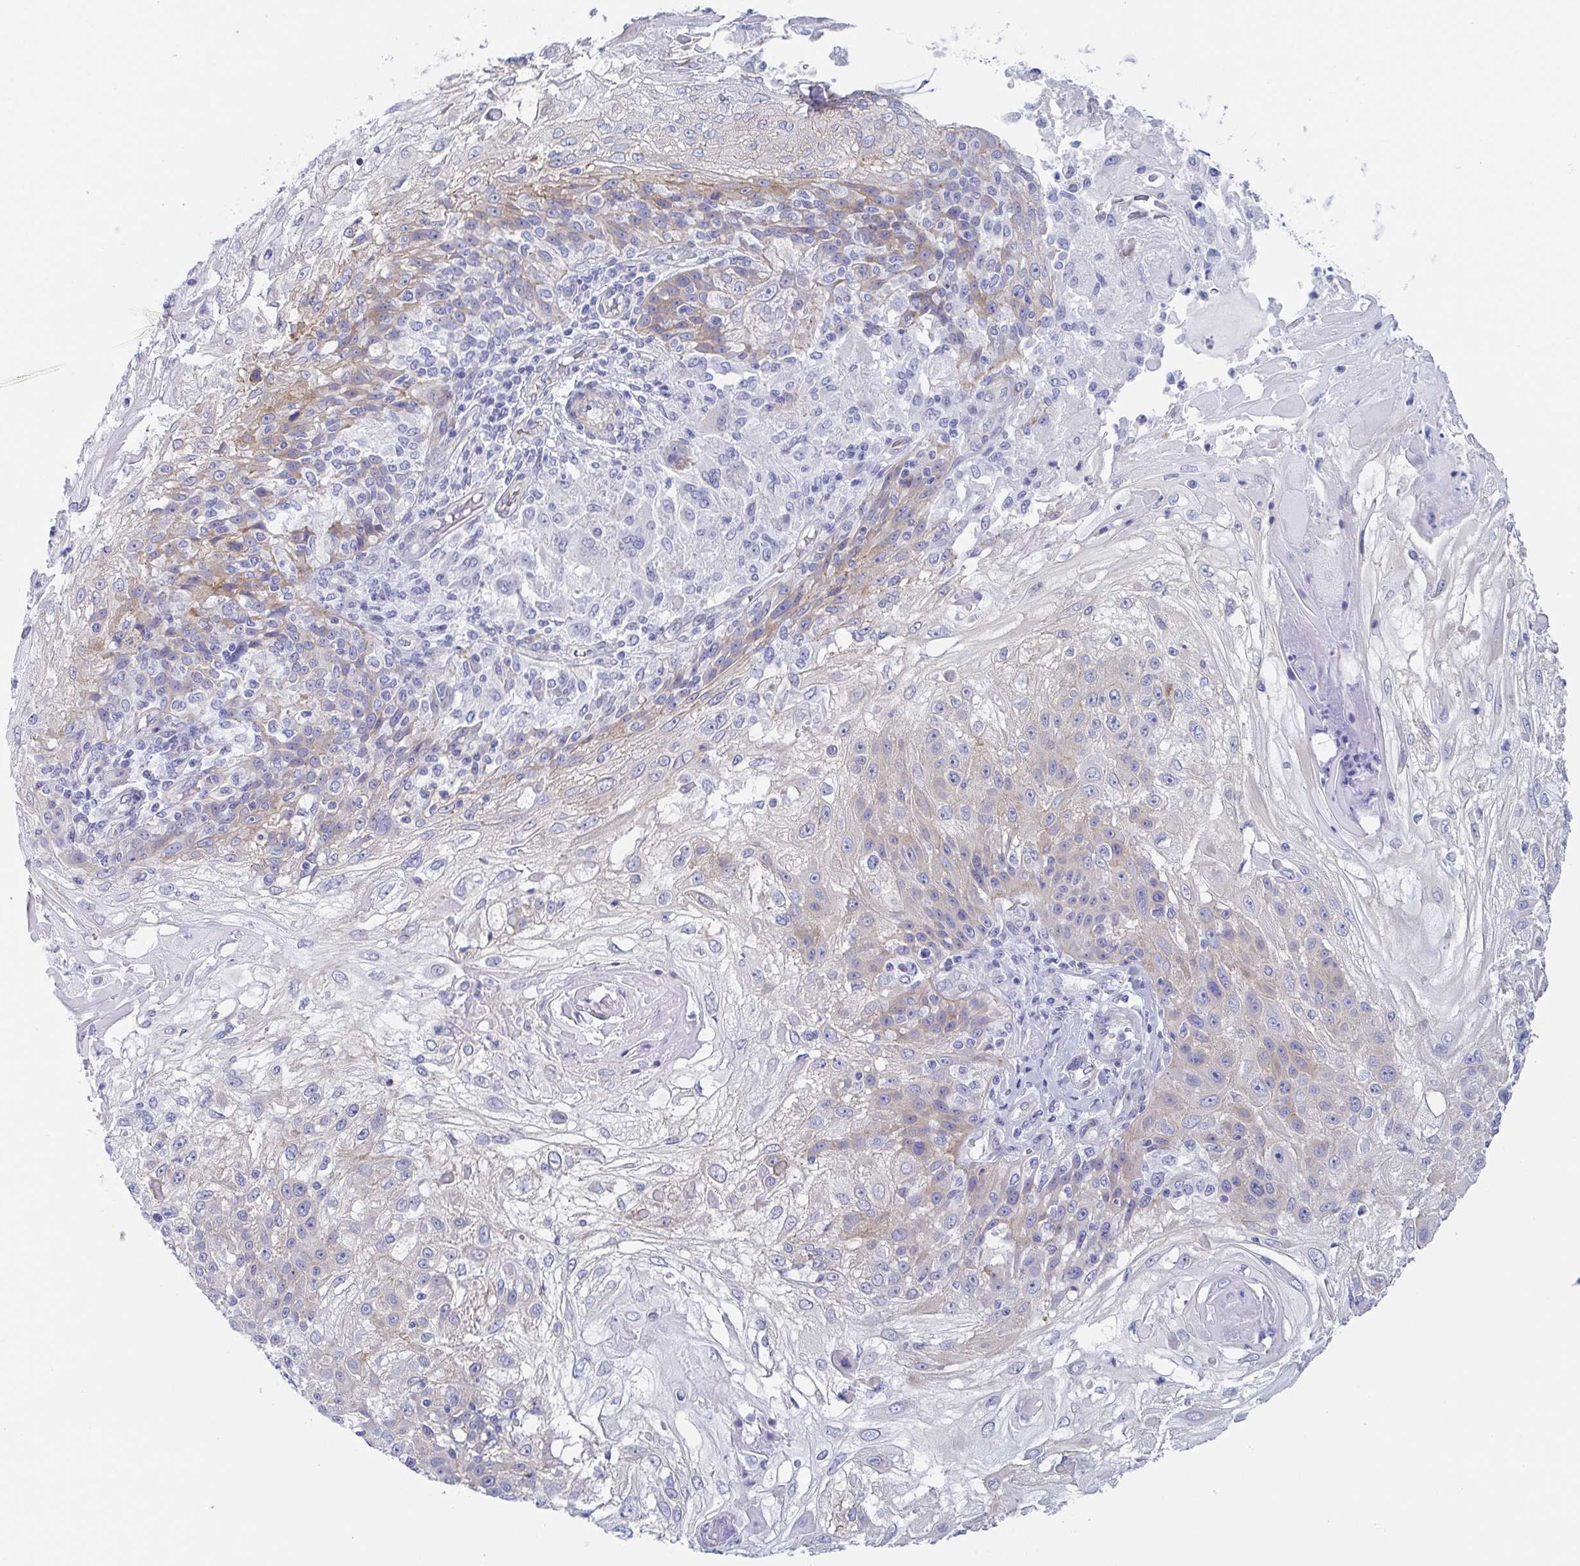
{"staining": {"intensity": "moderate", "quantity": "<25%", "location": "cytoplasmic/membranous"}, "tissue": "skin cancer", "cell_type": "Tumor cells", "image_type": "cancer", "snomed": [{"axis": "morphology", "description": "Normal tissue, NOS"}, {"axis": "morphology", "description": "Squamous cell carcinoma, NOS"}, {"axis": "topography", "description": "Skin"}], "caption": "DAB immunohistochemical staining of skin cancer demonstrates moderate cytoplasmic/membranous protein staining in approximately <25% of tumor cells.", "gene": "DYNC1I1", "patient": {"sex": "female", "age": 83}}